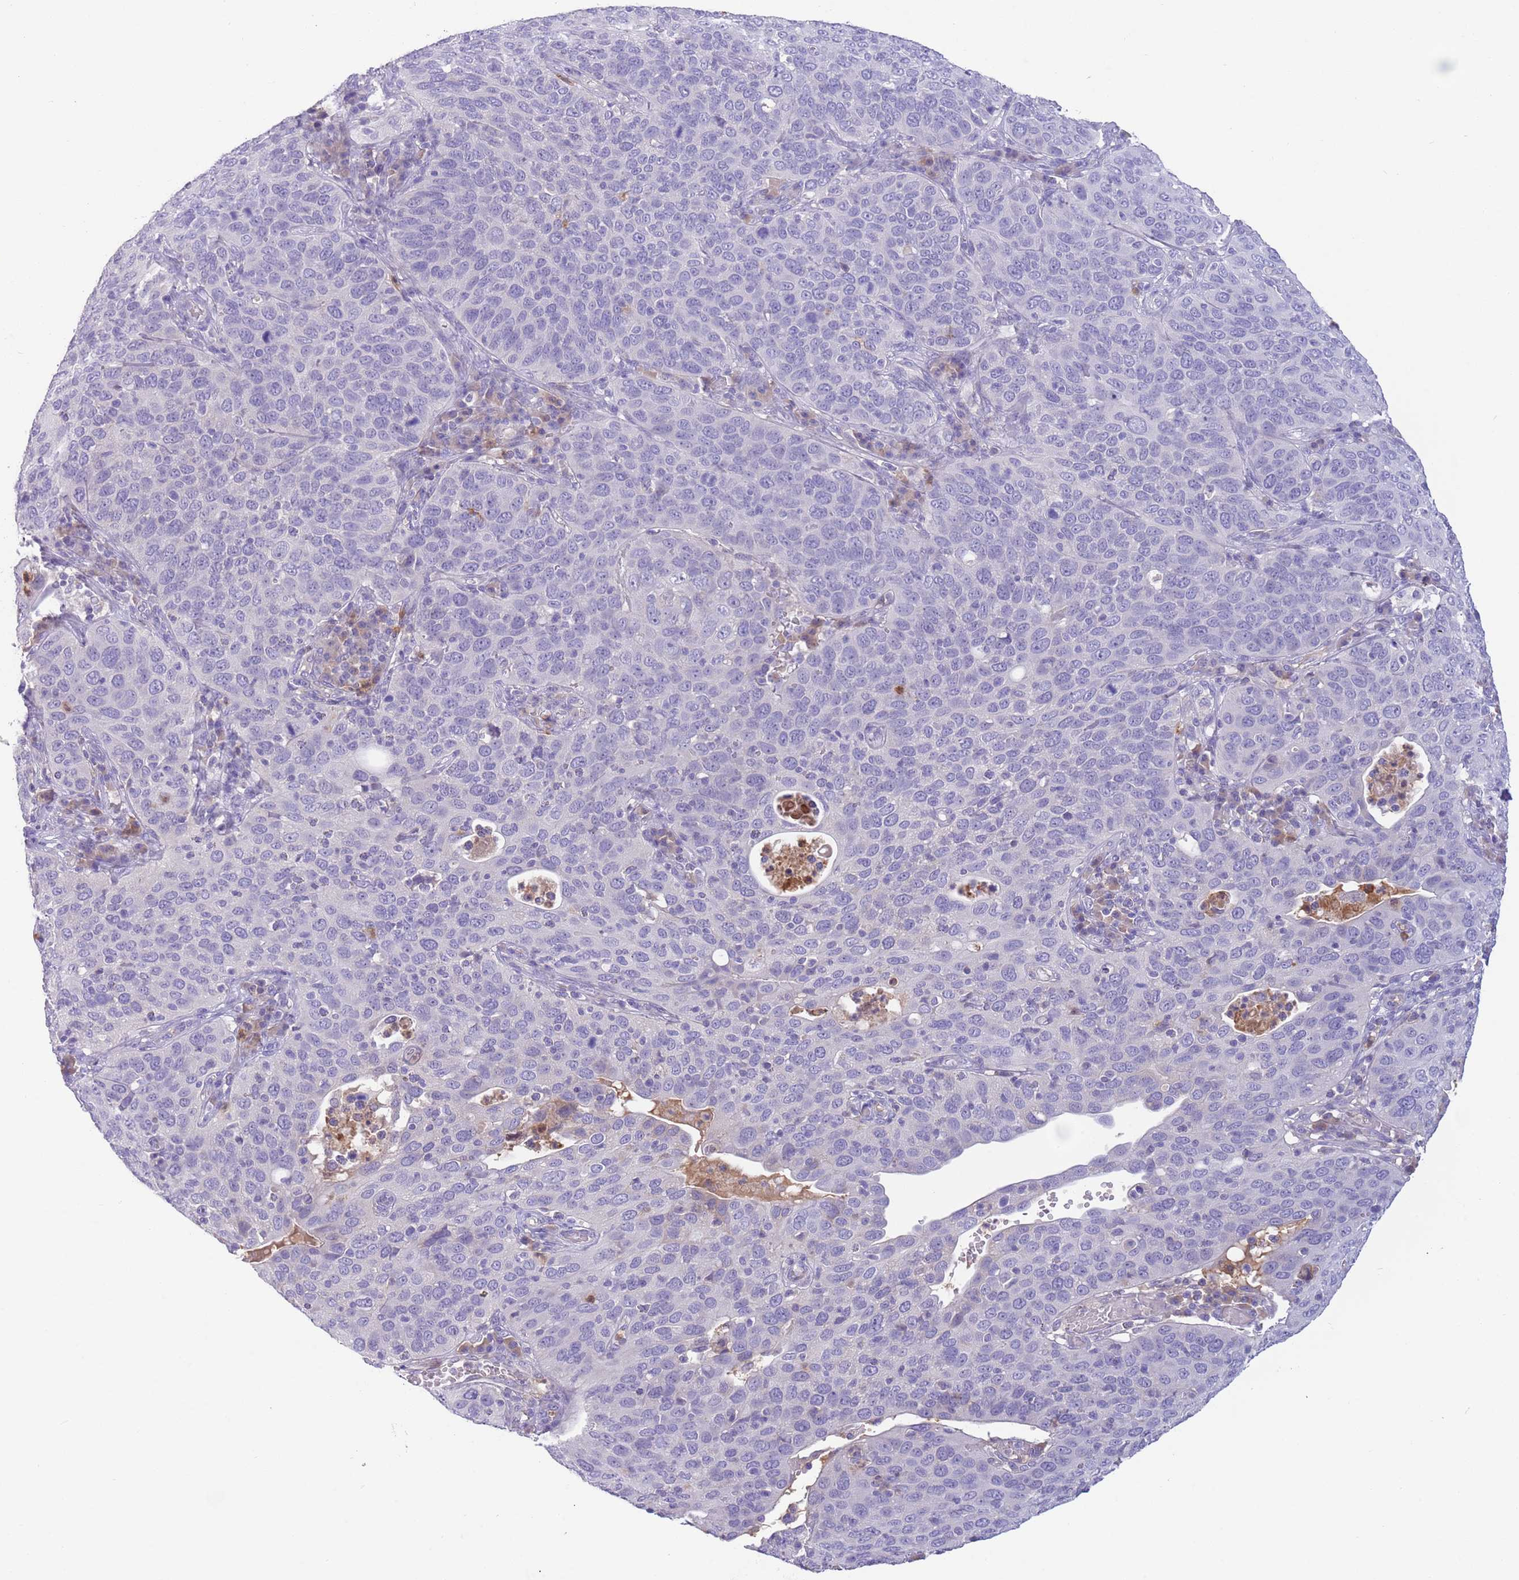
{"staining": {"intensity": "negative", "quantity": "none", "location": "none"}, "tissue": "cervical cancer", "cell_type": "Tumor cells", "image_type": "cancer", "snomed": [{"axis": "morphology", "description": "Squamous cell carcinoma, NOS"}, {"axis": "topography", "description": "Cervix"}], "caption": "An immunohistochemistry (IHC) image of squamous cell carcinoma (cervical) is shown. There is no staining in tumor cells of squamous cell carcinoma (cervical).", "gene": "IGFL4", "patient": {"sex": "female", "age": 36}}